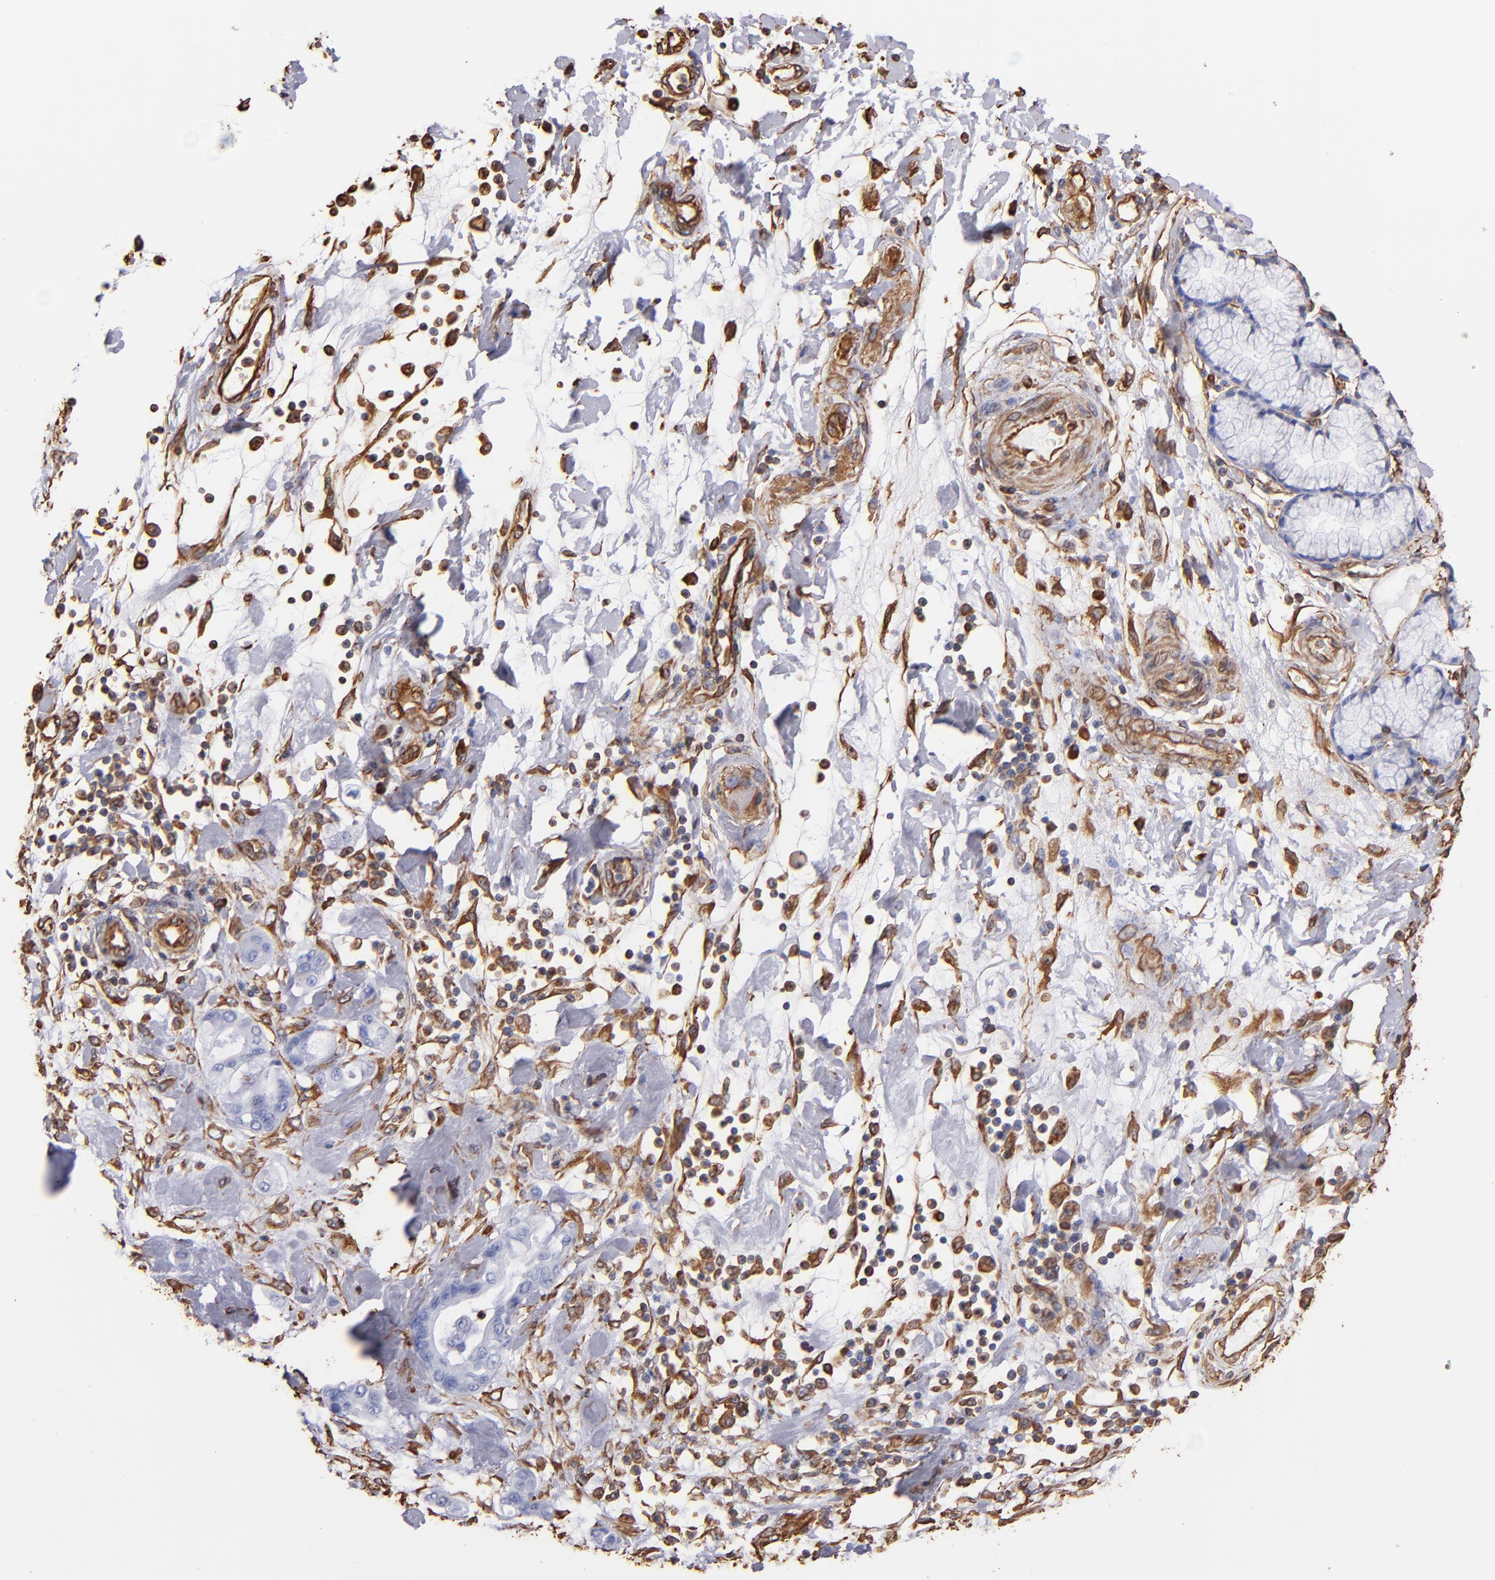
{"staining": {"intensity": "negative", "quantity": "none", "location": "none"}, "tissue": "pancreatic cancer", "cell_type": "Tumor cells", "image_type": "cancer", "snomed": [{"axis": "morphology", "description": "Adenocarcinoma, NOS"}, {"axis": "morphology", "description": "Adenocarcinoma, metastatic, NOS"}, {"axis": "topography", "description": "Lymph node"}, {"axis": "topography", "description": "Pancreas"}, {"axis": "topography", "description": "Duodenum"}], "caption": "Image shows no protein positivity in tumor cells of pancreatic adenocarcinoma tissue.", "gene": "VIM", "patient": {"sex": "female", "age": 64}}